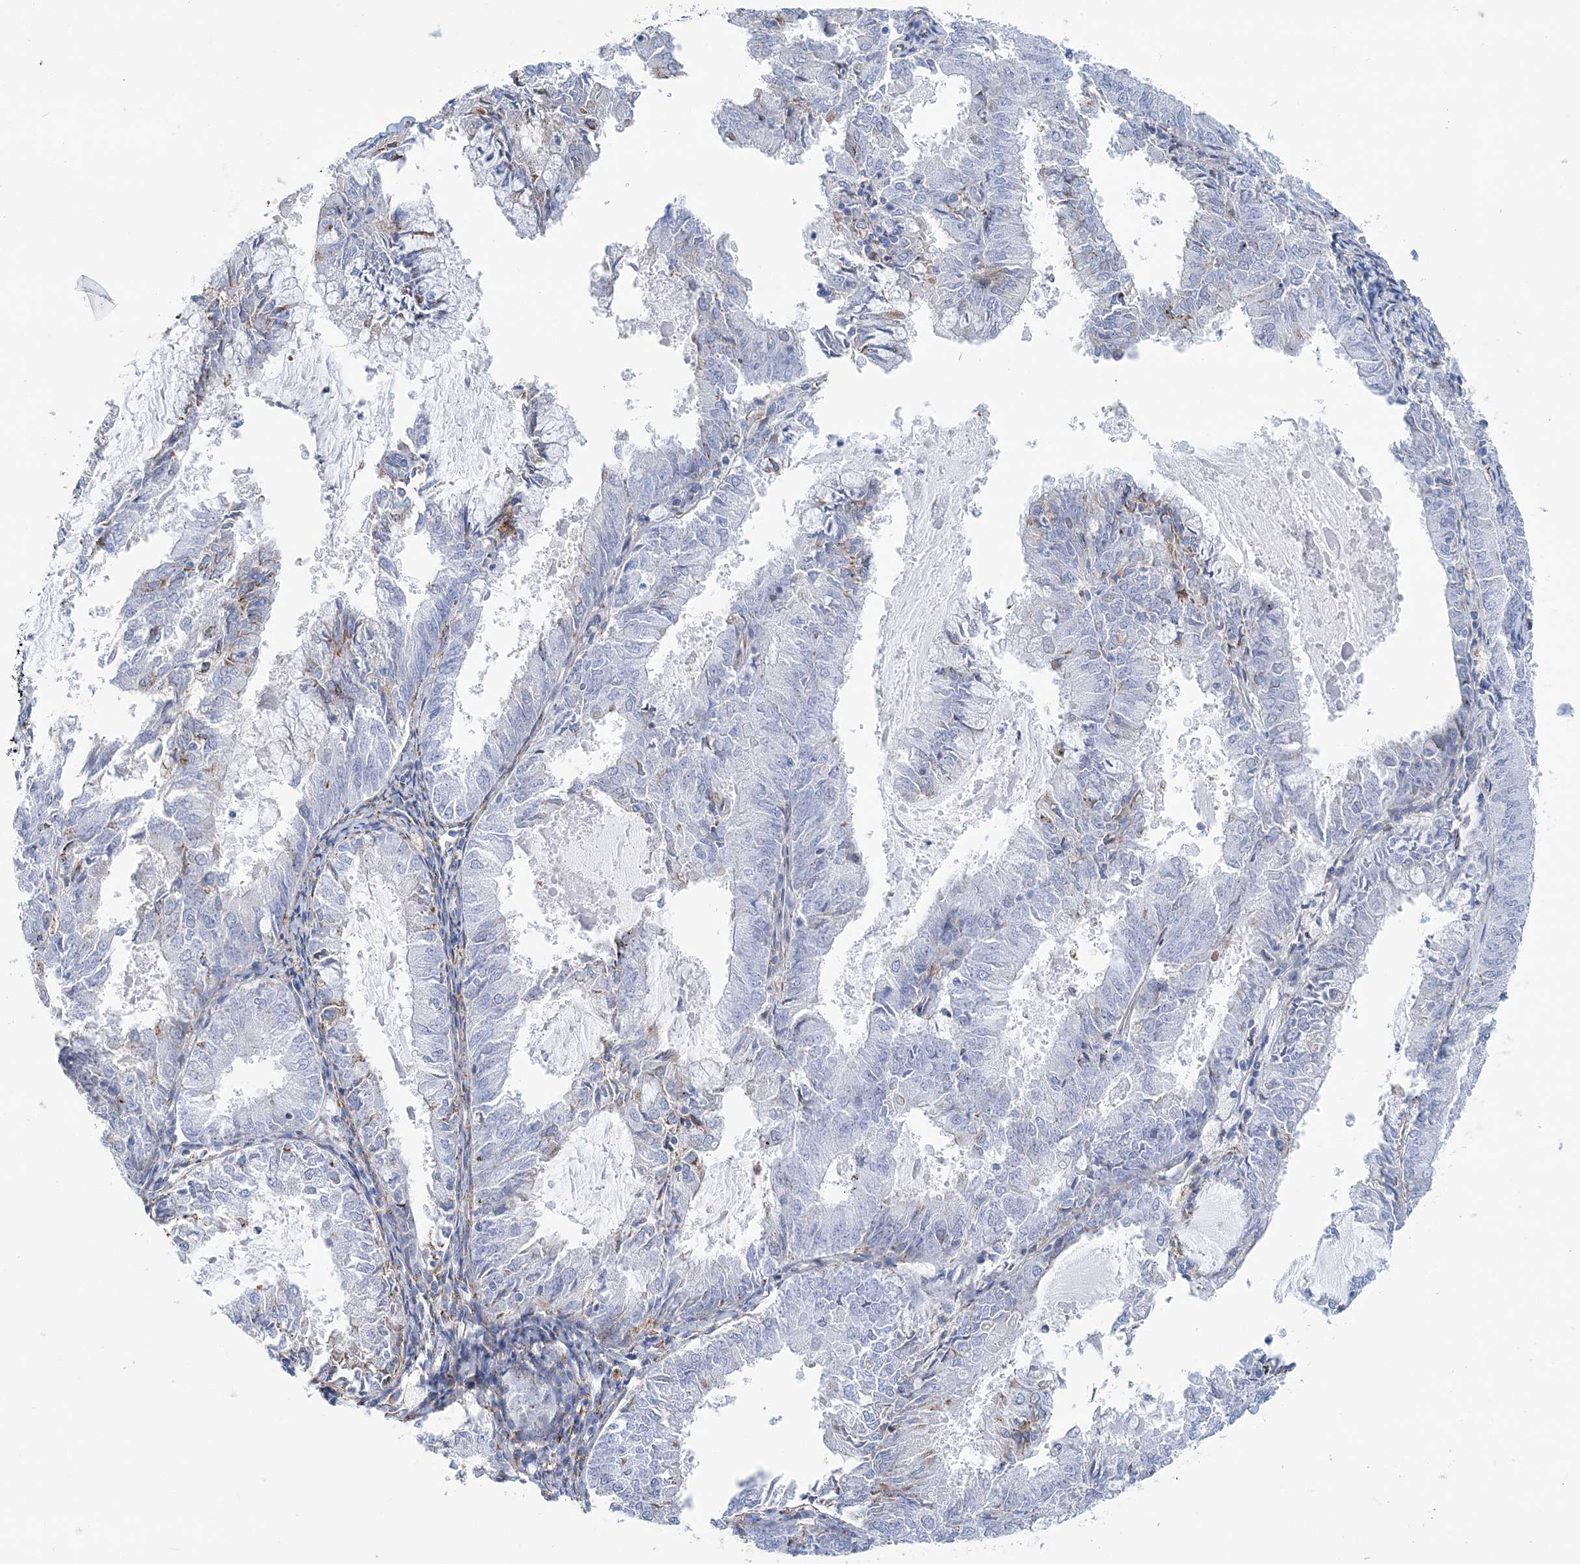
{"staining": {"intensity": "weak", "quantity": "<25%", "location": "cytoplasmic/membranous"}, "tissue": "endometrial cancer", "cell_type": "Tumor cells", "image_type": "cancer", "snomed": [{"axis": "morphology", "description": "Adenocarcinoma, NOS"}, {"axis": "topography", "description": "Endometrium"}], "caption": "Tumor cells show no significant protein staining in adenocarcinoma (endometrial). (IHC, brightfield microscopy, high magnification).", "gene": "NKX6-1", "patient": {"sex": "female", "age": 57}}